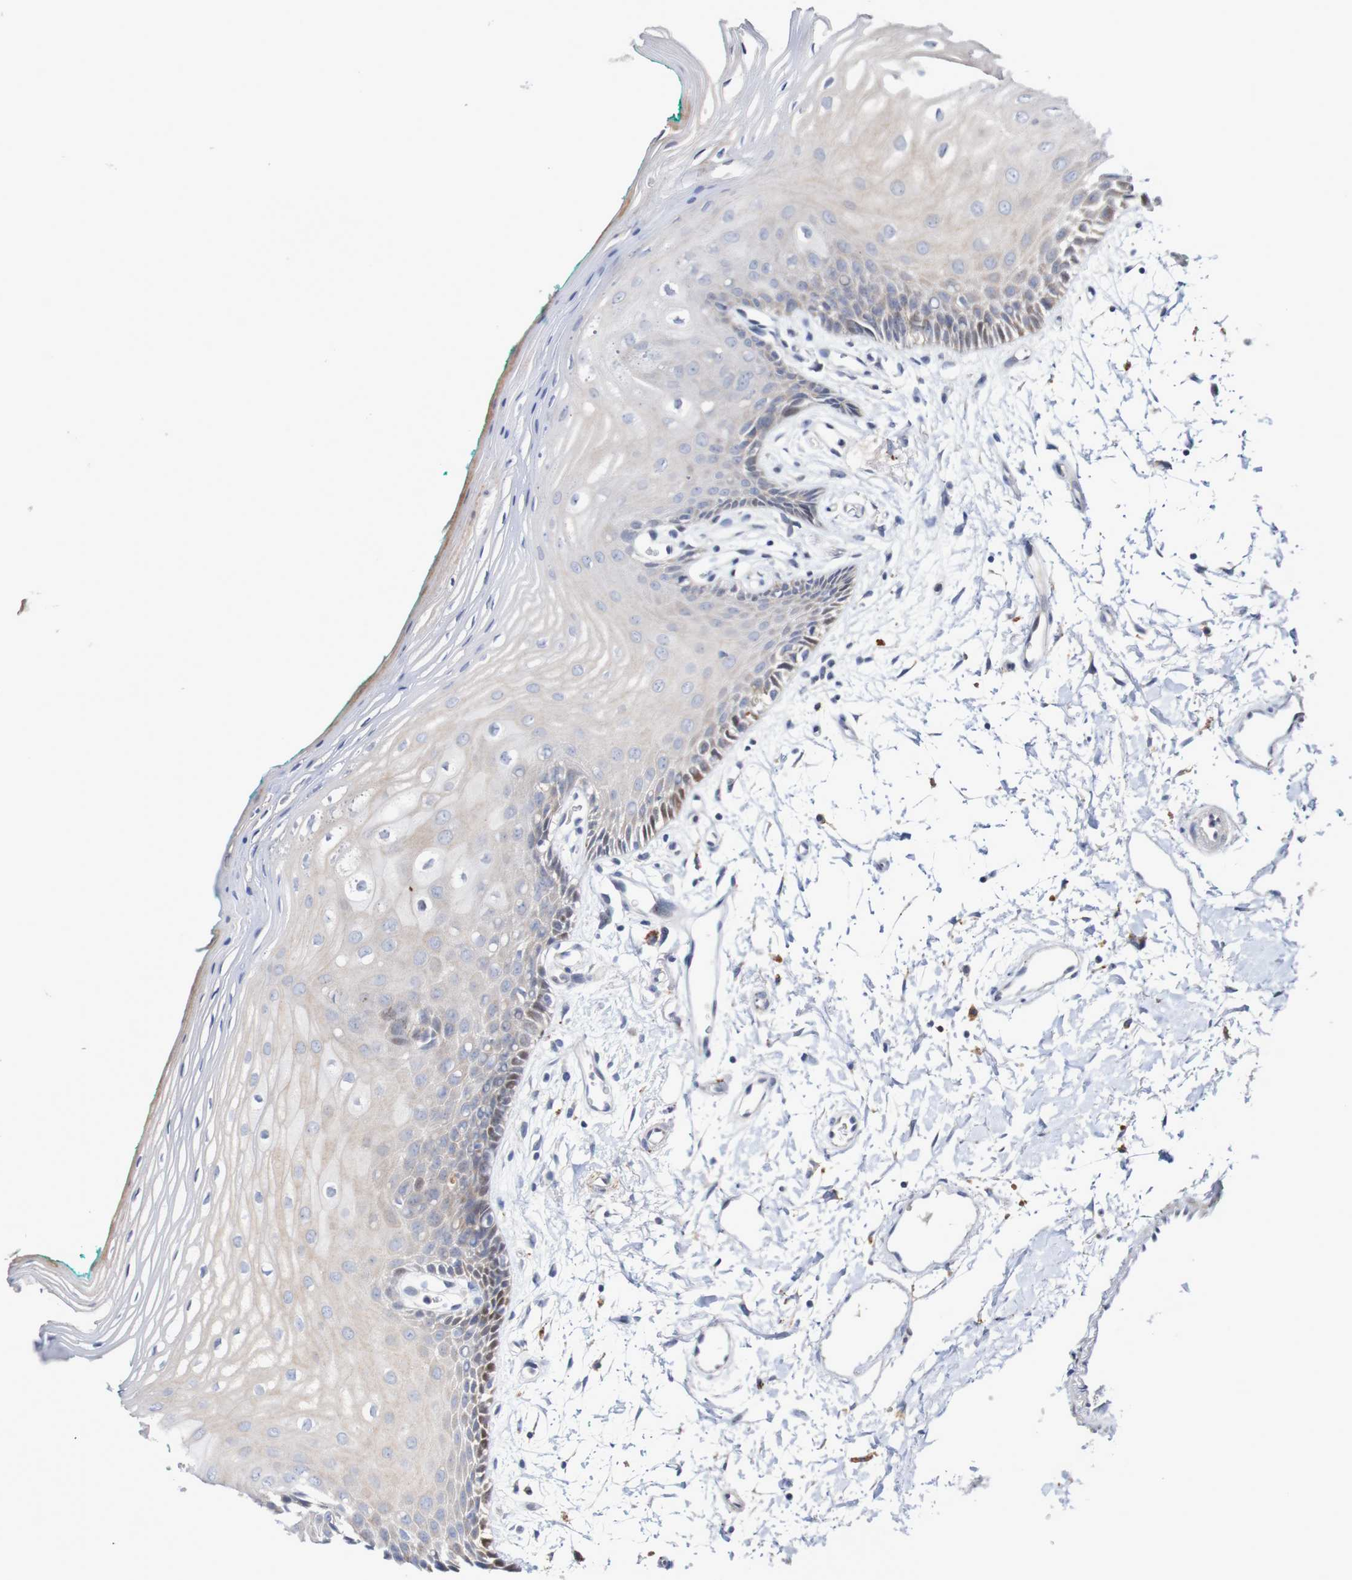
{"staining": {"intensity": "moderate", "quantity": "<25%", "location": "nuclear"}, "tissue": "oral mucosa", "cell_type": "Squamous epithelial cells", "image_type": "normal", "snomed": [{"axis": "morphology", "description": "Normal tissue, NOS"}, {"axis": "topography", "description": "Skeletal muscle"}, {"axis": "topography", "description": "Oral tissue"}, {"axis": "topography", "description": "Peripheral nerve tissue"}], "caption": "Moderate nuclear staining for a protein is present in about <25% of squamous epithelial cells of unremarkable oral mucosa using immunohistochemistry (IHC).", "gene": "FBP1", "patient": {"sex": "female", "age": 84}}